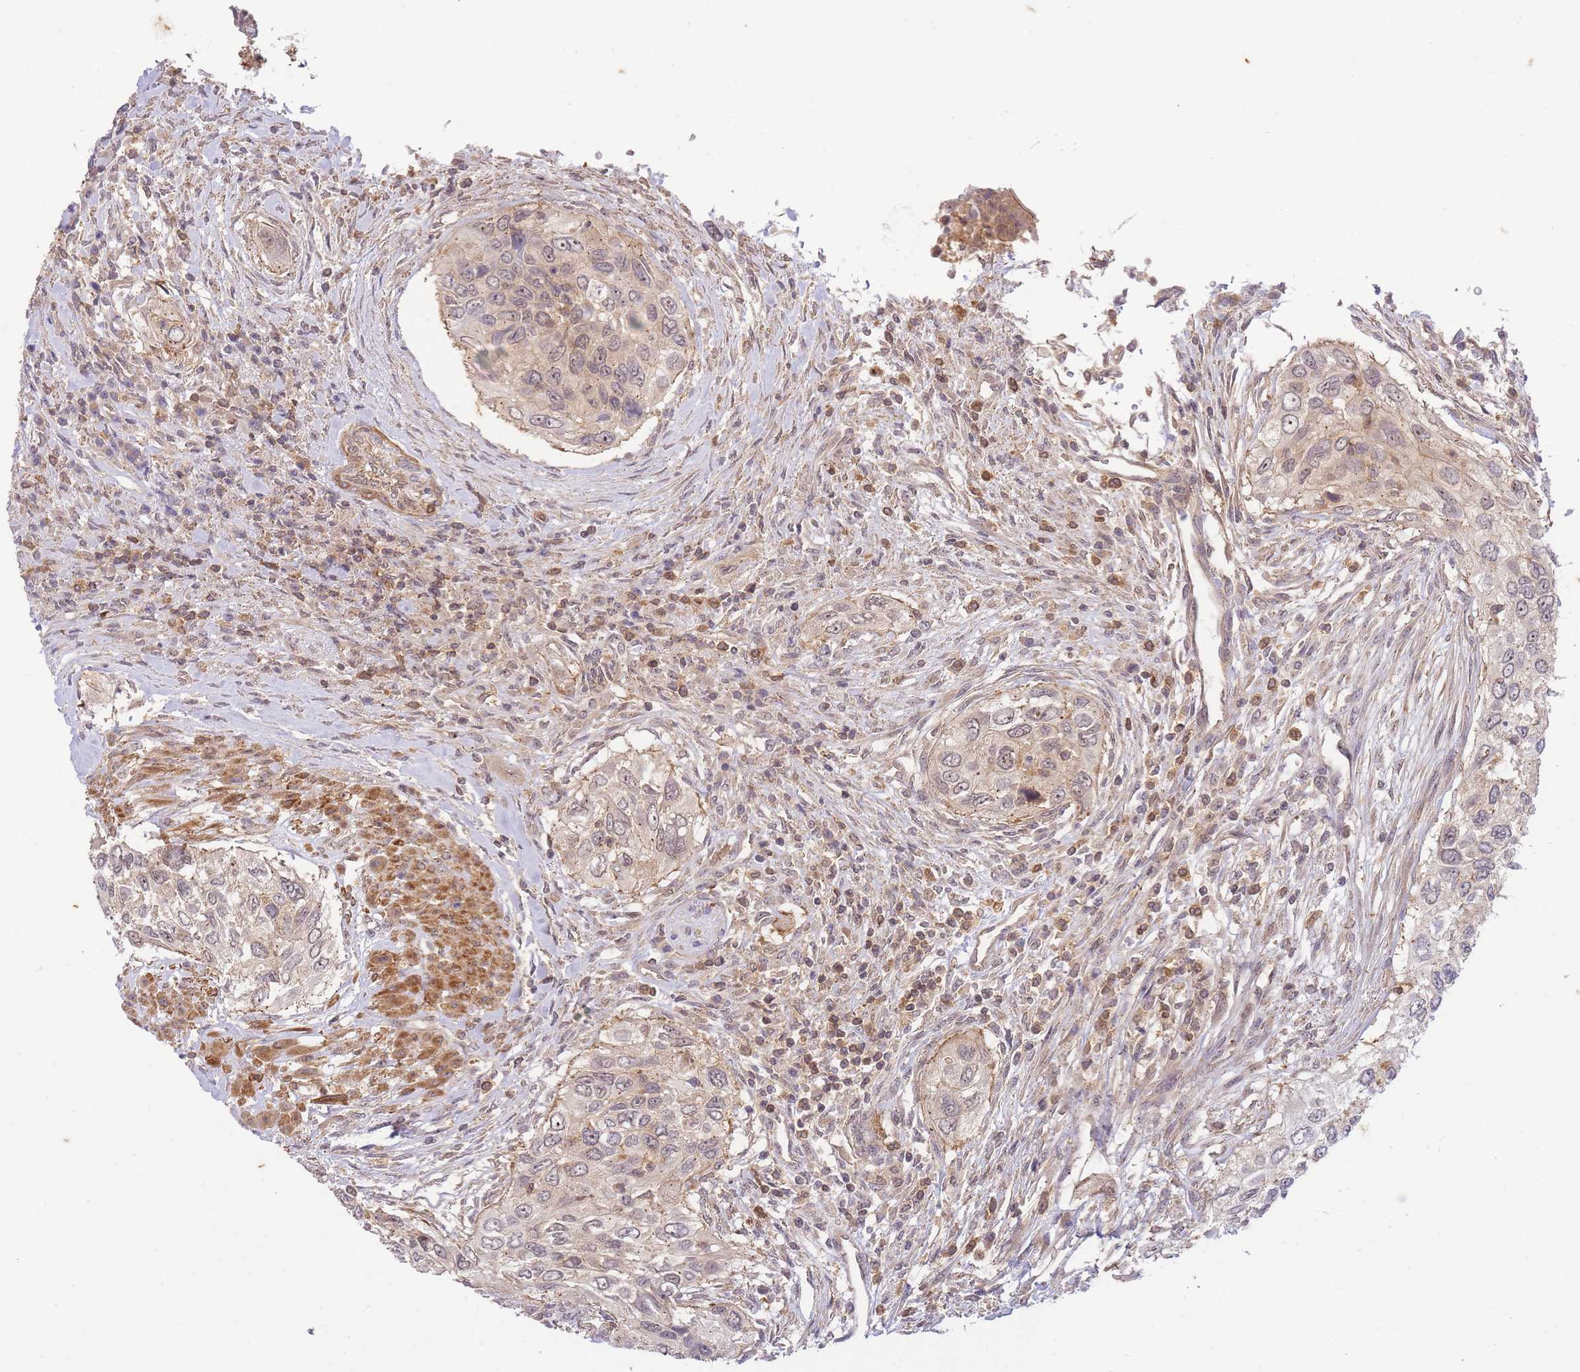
{"staining": {"intensity": "weak", "quantity": "<25%", "location": "cytoplasmic/membranous,nuclear"}, "tissue": "urothelial cancer", "cell_type": "Tumor cells", "image_type": "cancer", "snomed": [{"axis": "morphology", "description": "Urothelial carcinoma, High grade"}, {"axis": "topography", "description": "Urinary bladder"}], "caption": "An immunohistochemistry (IHC) histopathology image of urothelial cancer is shown. There is no staining in tumor cells of urothelial cancer.", "gene": "ST8SIA4", "patient": {"sex": "female", "age": 60}}